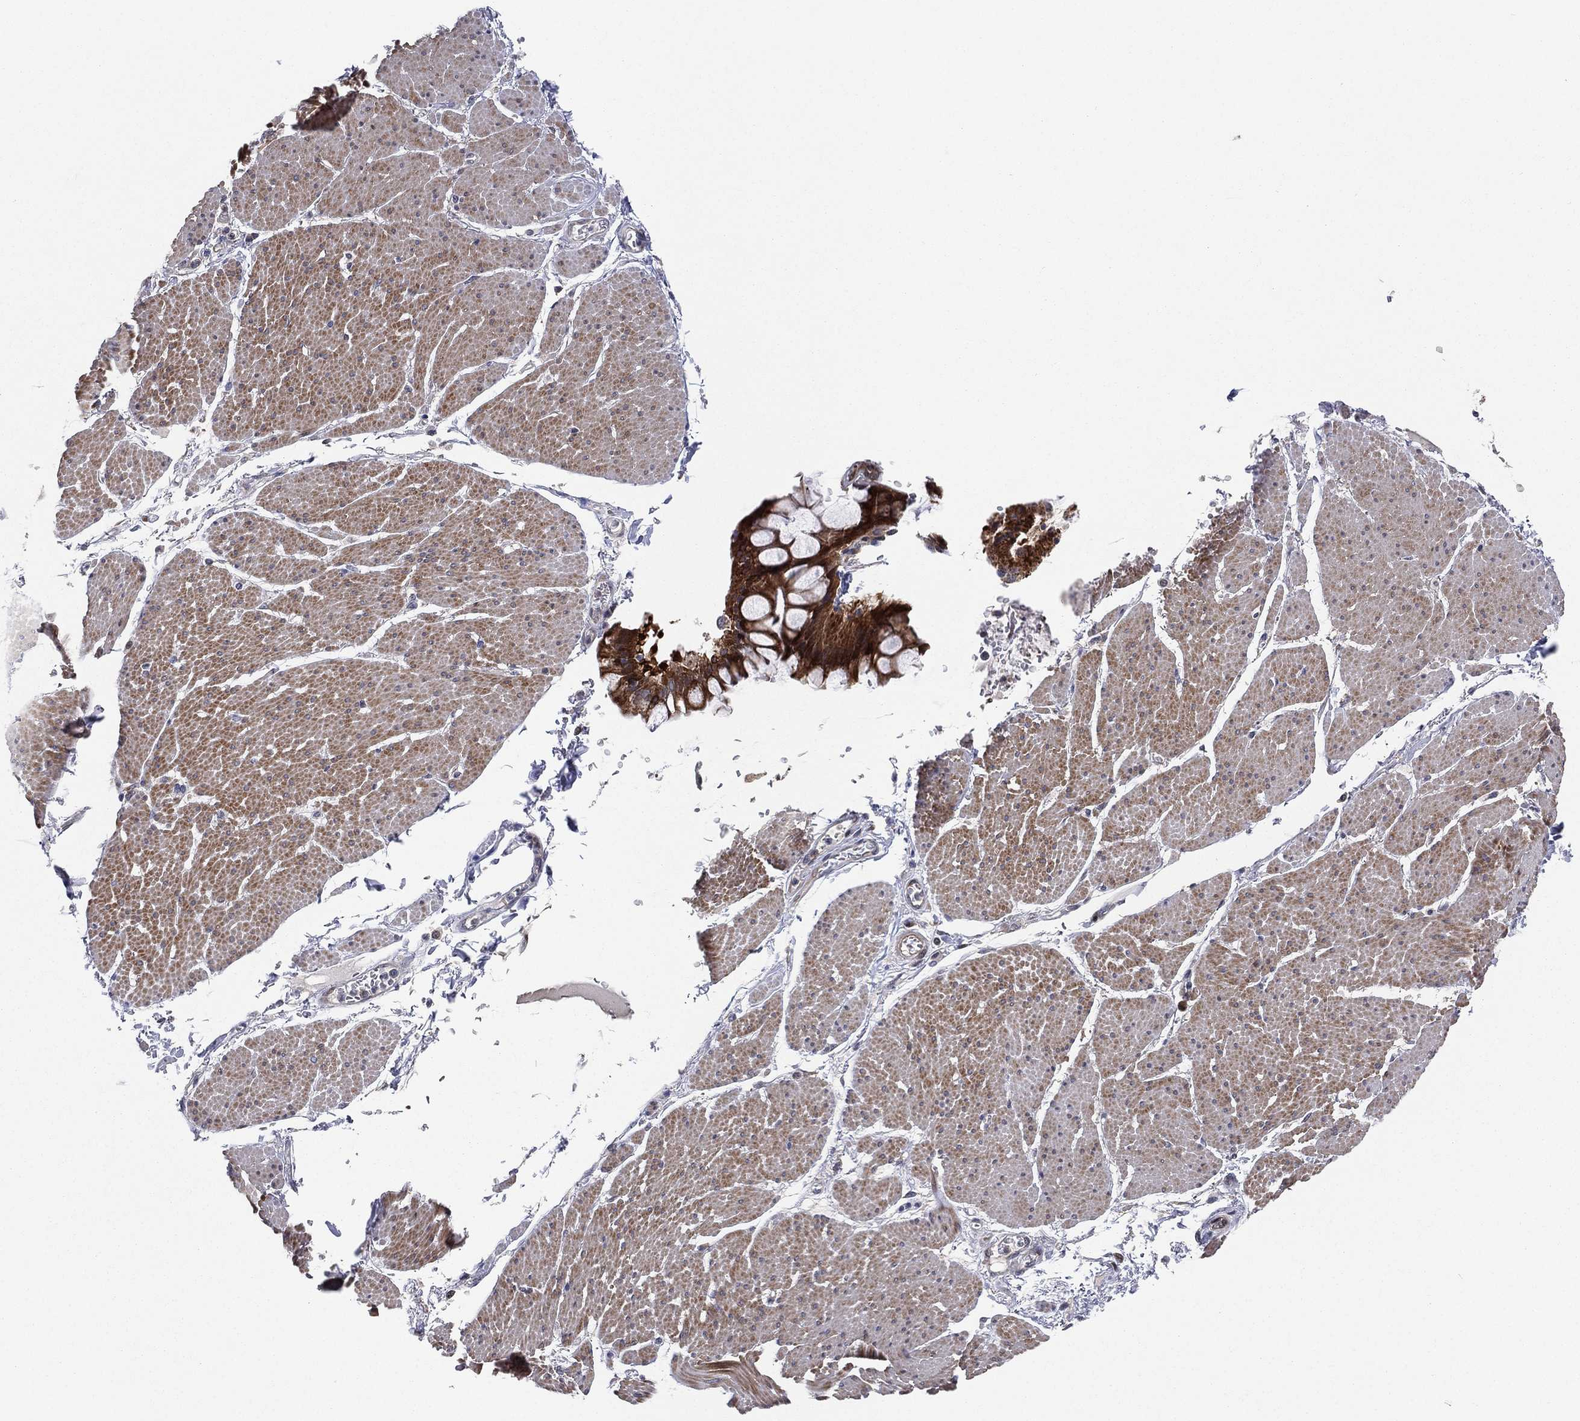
{"staining": {"intensity": "moderate", "quantity": "25%-75%", "location": "cytoplasmic/membranous"}, "tissue": "smooth muscle", "cell_type": "Smooth muscle cells", "image_type": "normal", "snomed": [{"axis": "morphology", "description": "Normal tissue, NOS"}, {"axis": "topography", "description": "Smooth muscle"}, {"axis": "topography", "description": "Anal"}], "caption": "Brown immunohistochemical staining in unremarkable smooth muscle shows moderate cytoplasmic/membranous positivity in about 25%-75% of smooth muscle cells.", "gene": "UTP14A", "patient": {"sex": "male", "age": 83}}